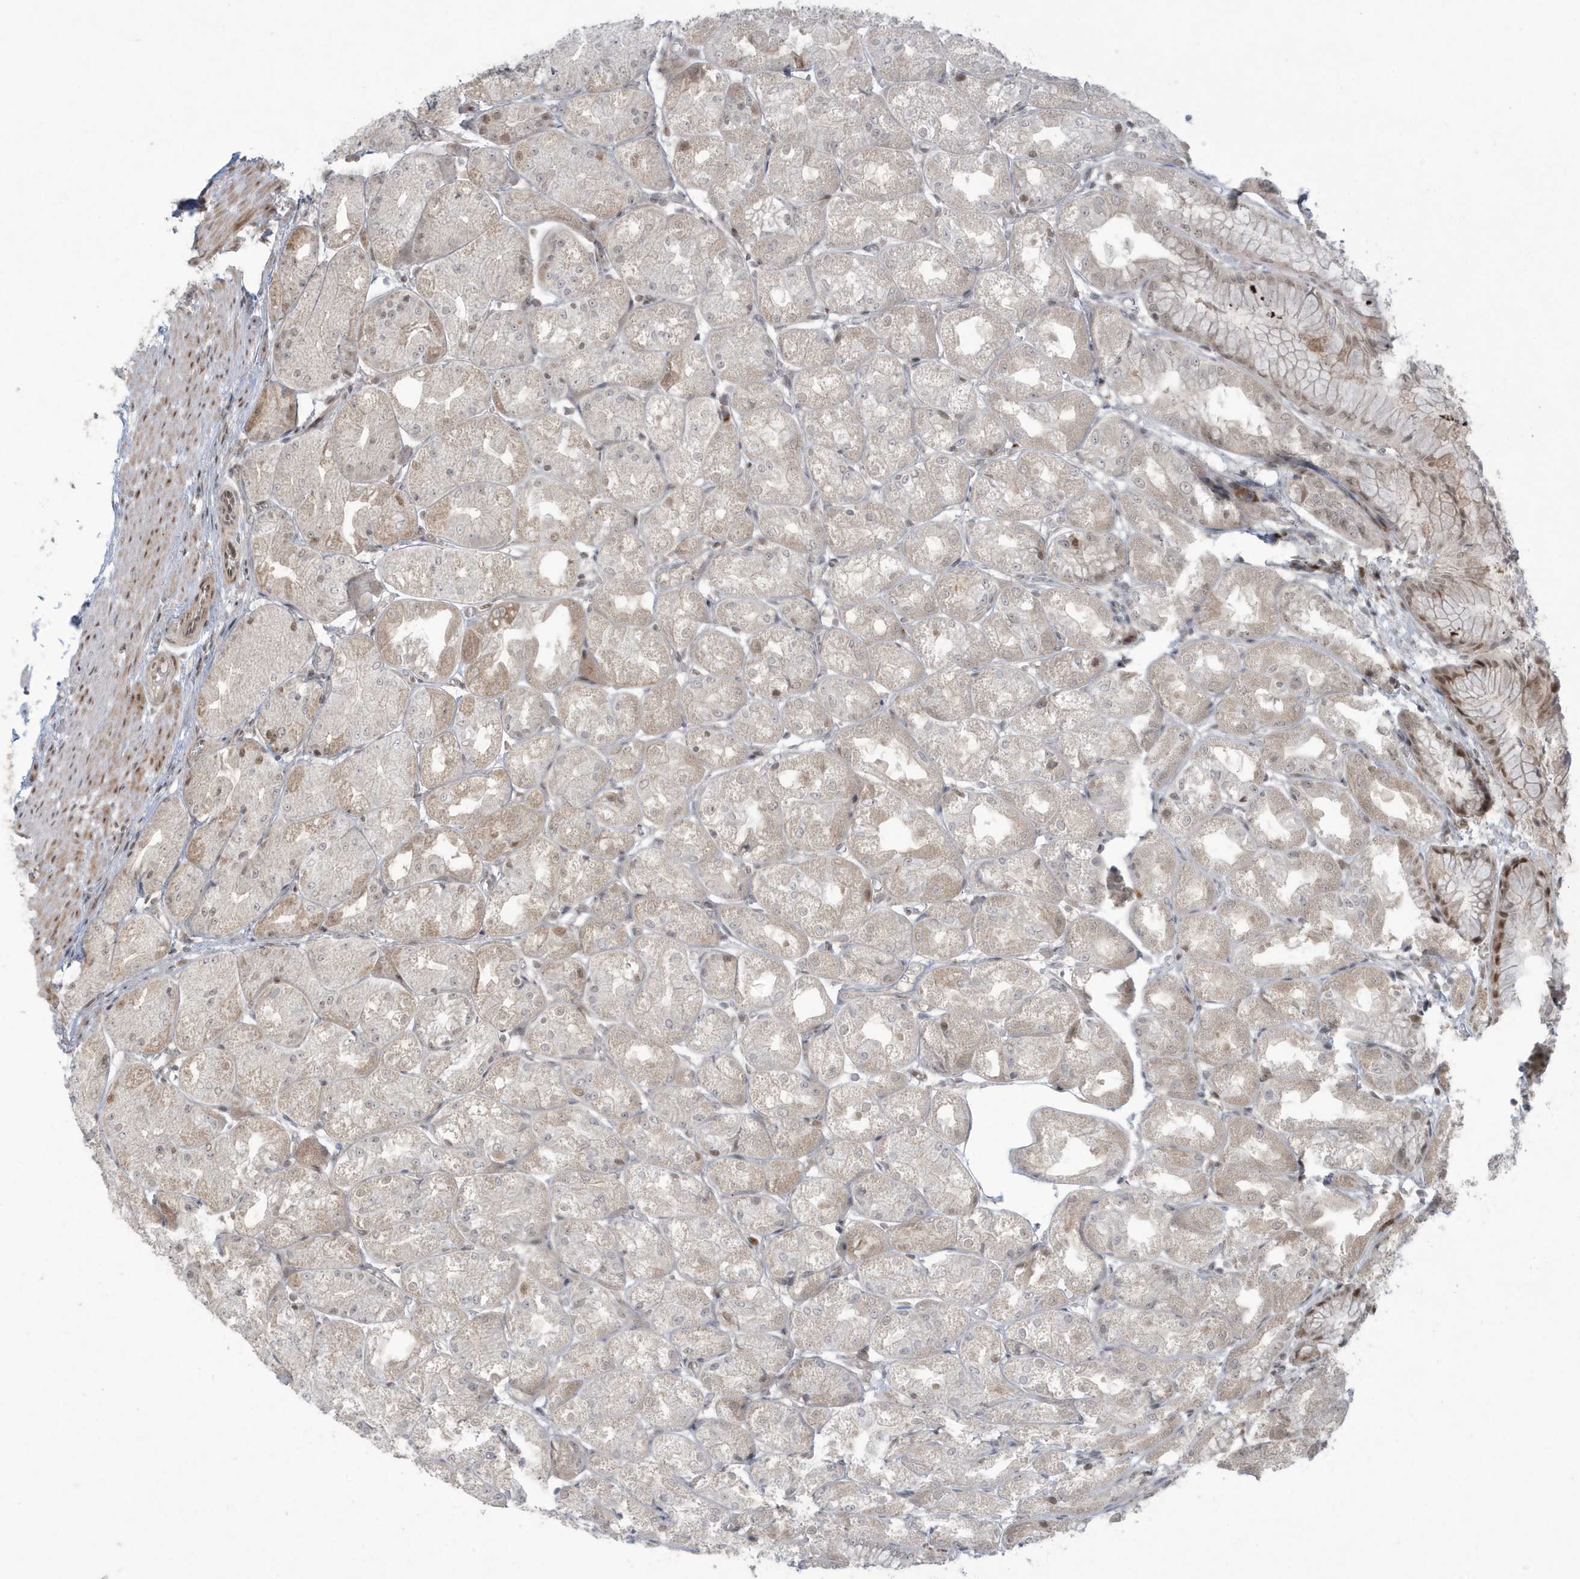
{"staining": {"intensity": "moderate", "quantity": "25%-75%", "location": "cytoplasmic/membranous,nuclear"}, "tissue": "stomach", "cell_type": "Glandular cells", "image_type": "normal", "snomed": [{"axis": "morphology", "description": "Normal tissue, NOS"}, {"axis": "topography", "description": "Stomach, upper"}], "caption": "Protein expression analysis of unremarkable human stomach reveals moderate cytoplasmic/membranous,nuclear positivity in about 25%-75% of glandular cells. The staining was performed using DAB (3,3'-diaminobenzidine) to visualize the protein expression in brown, while the nuclei were stained in blue with hematoxylin (Magnification: 20x).", "gene": "C1orf52", "patient": {"sex": "male", "age": 72}}